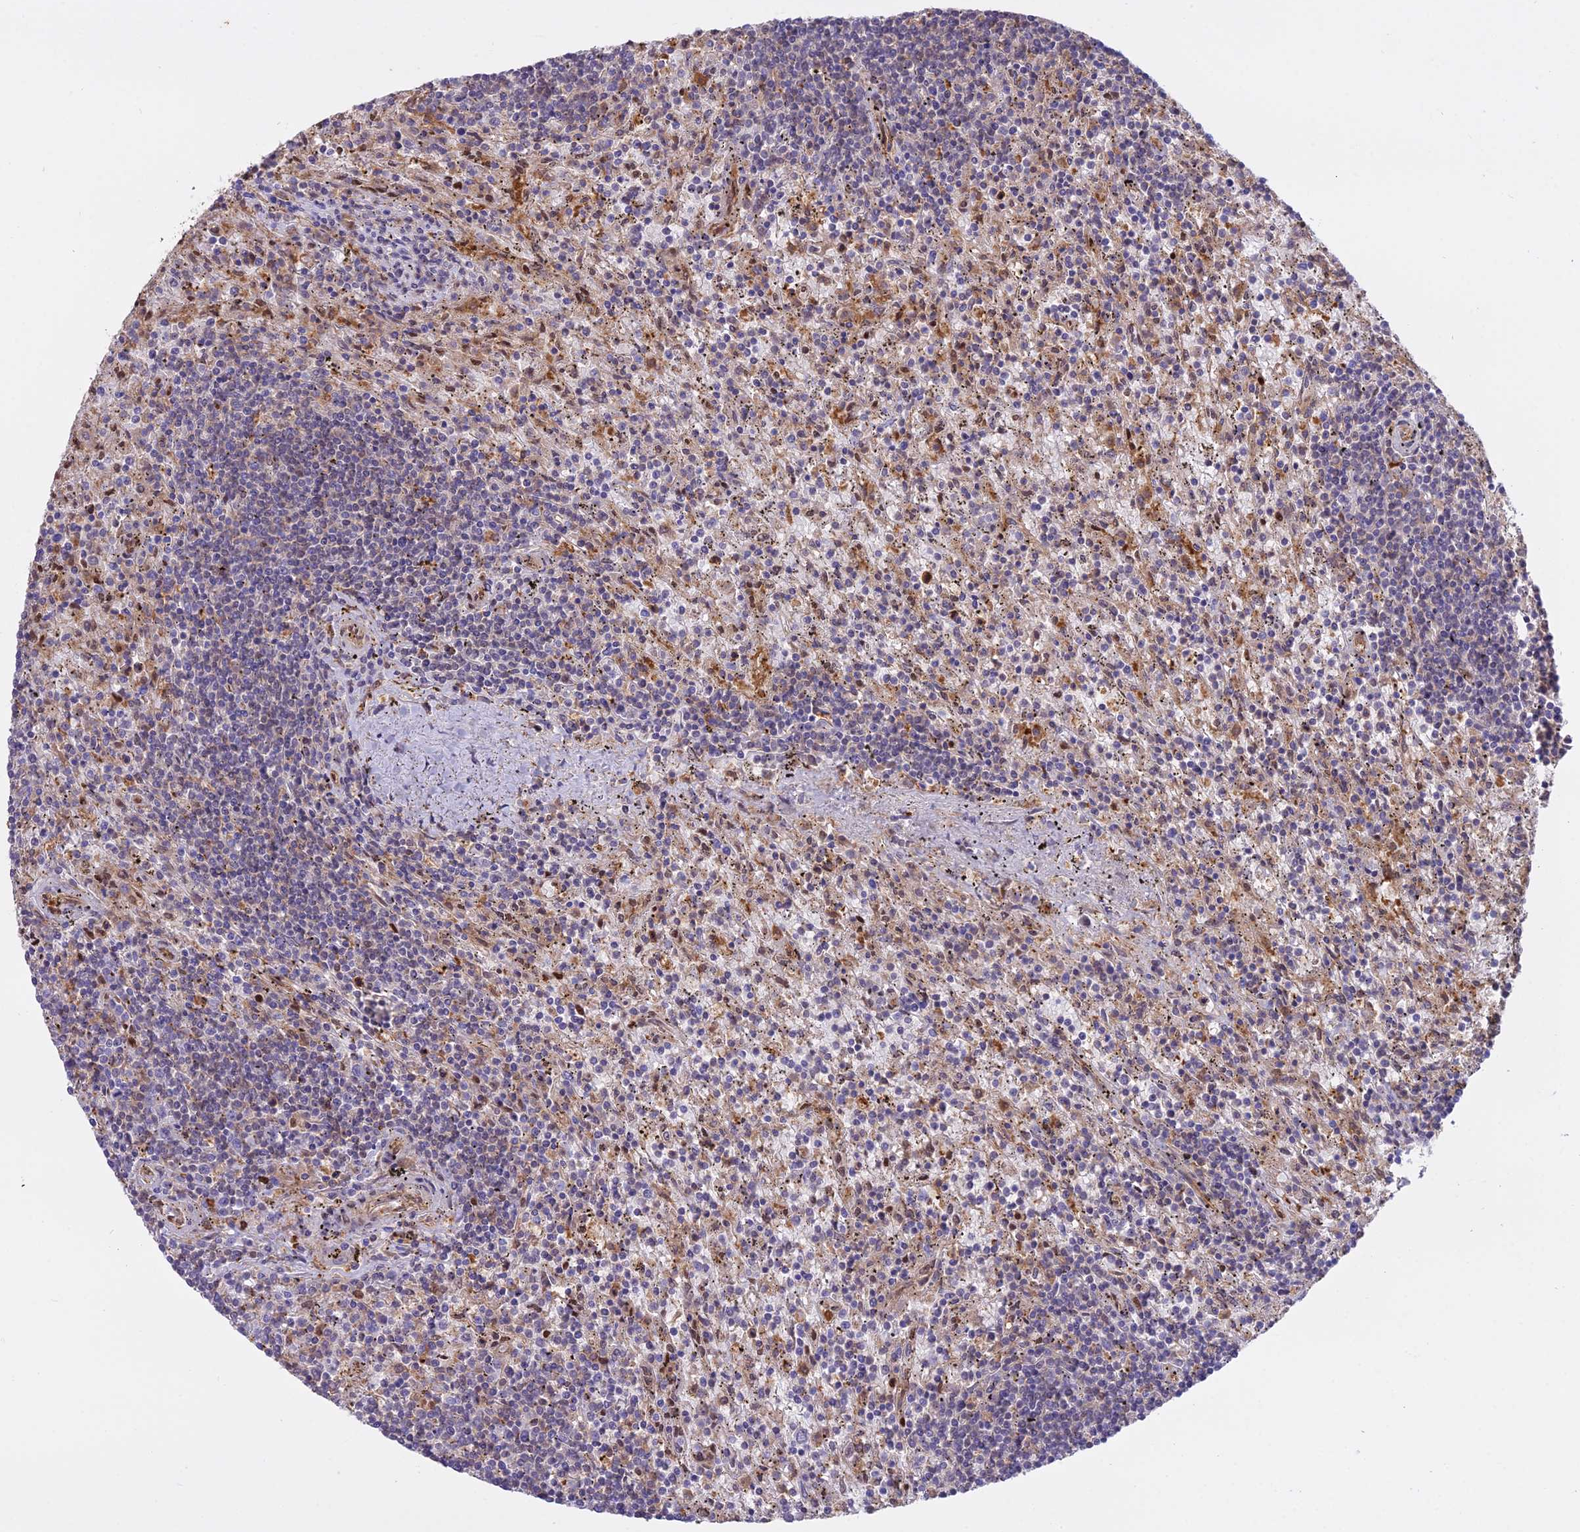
{"staining": {"intensity": "negative", "quantity": "none", "location": "none"}, "tissue": "lymphoma", "cell_type": "Tumor cells", "image_type": "cancer", "snomed": [{"axis": "morphology", "description": "Malignant lymphoma, non-Hodgkin's type, Low grade"}, {"axis": "topography", "description": "Spleen"}], "caption": "Tumor cells show no significant staining in lymphoma.", "gene": "NPEPL1", "patient": {"sex": "male", "age": 76}}